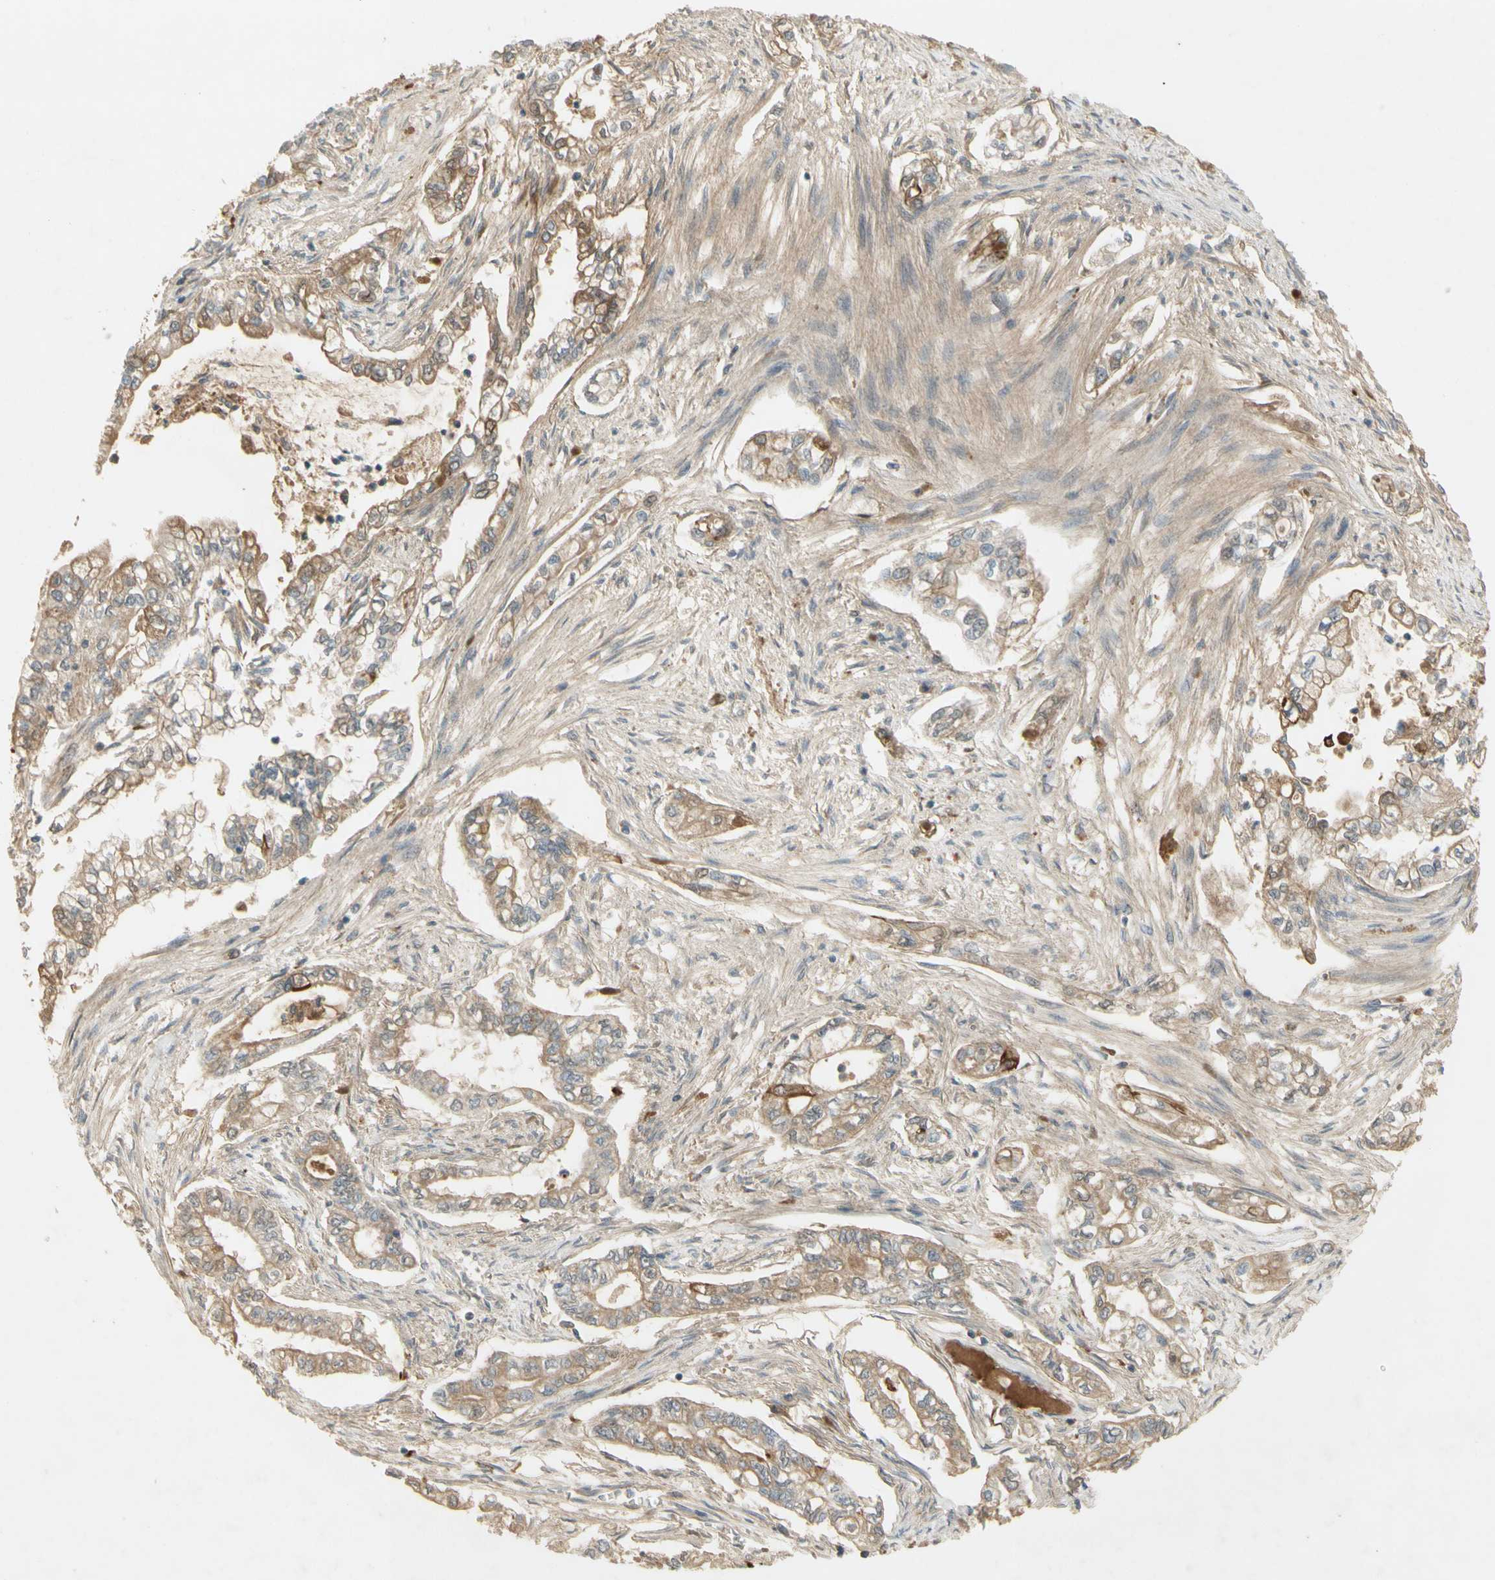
{"staining": {"intensity": "weak", "quantity": "25%-75%", "location": "cytoplasmic/membranous"}, "tissue": "pancreatic cancer", "cell_type": "Tumor cells", "image_type": "cancer", "snomed": [{"axis": "morphology", "description": "Normal tissue, NOS"}, {"axis": "topography", "description": "Pancreas"}], "caption": "Brown immunohistochemical staining in pancreatic cancer reveals weak cytoplasmic/membranous staining in about 25%-75% of tumor cells. The staining is performed using DAB brown chromogen to label protein expression. The nuclei are counter-stained blue using hematoxylin.", "gene": "NRG4", "patient": {"sex": "male", "age": 42}}